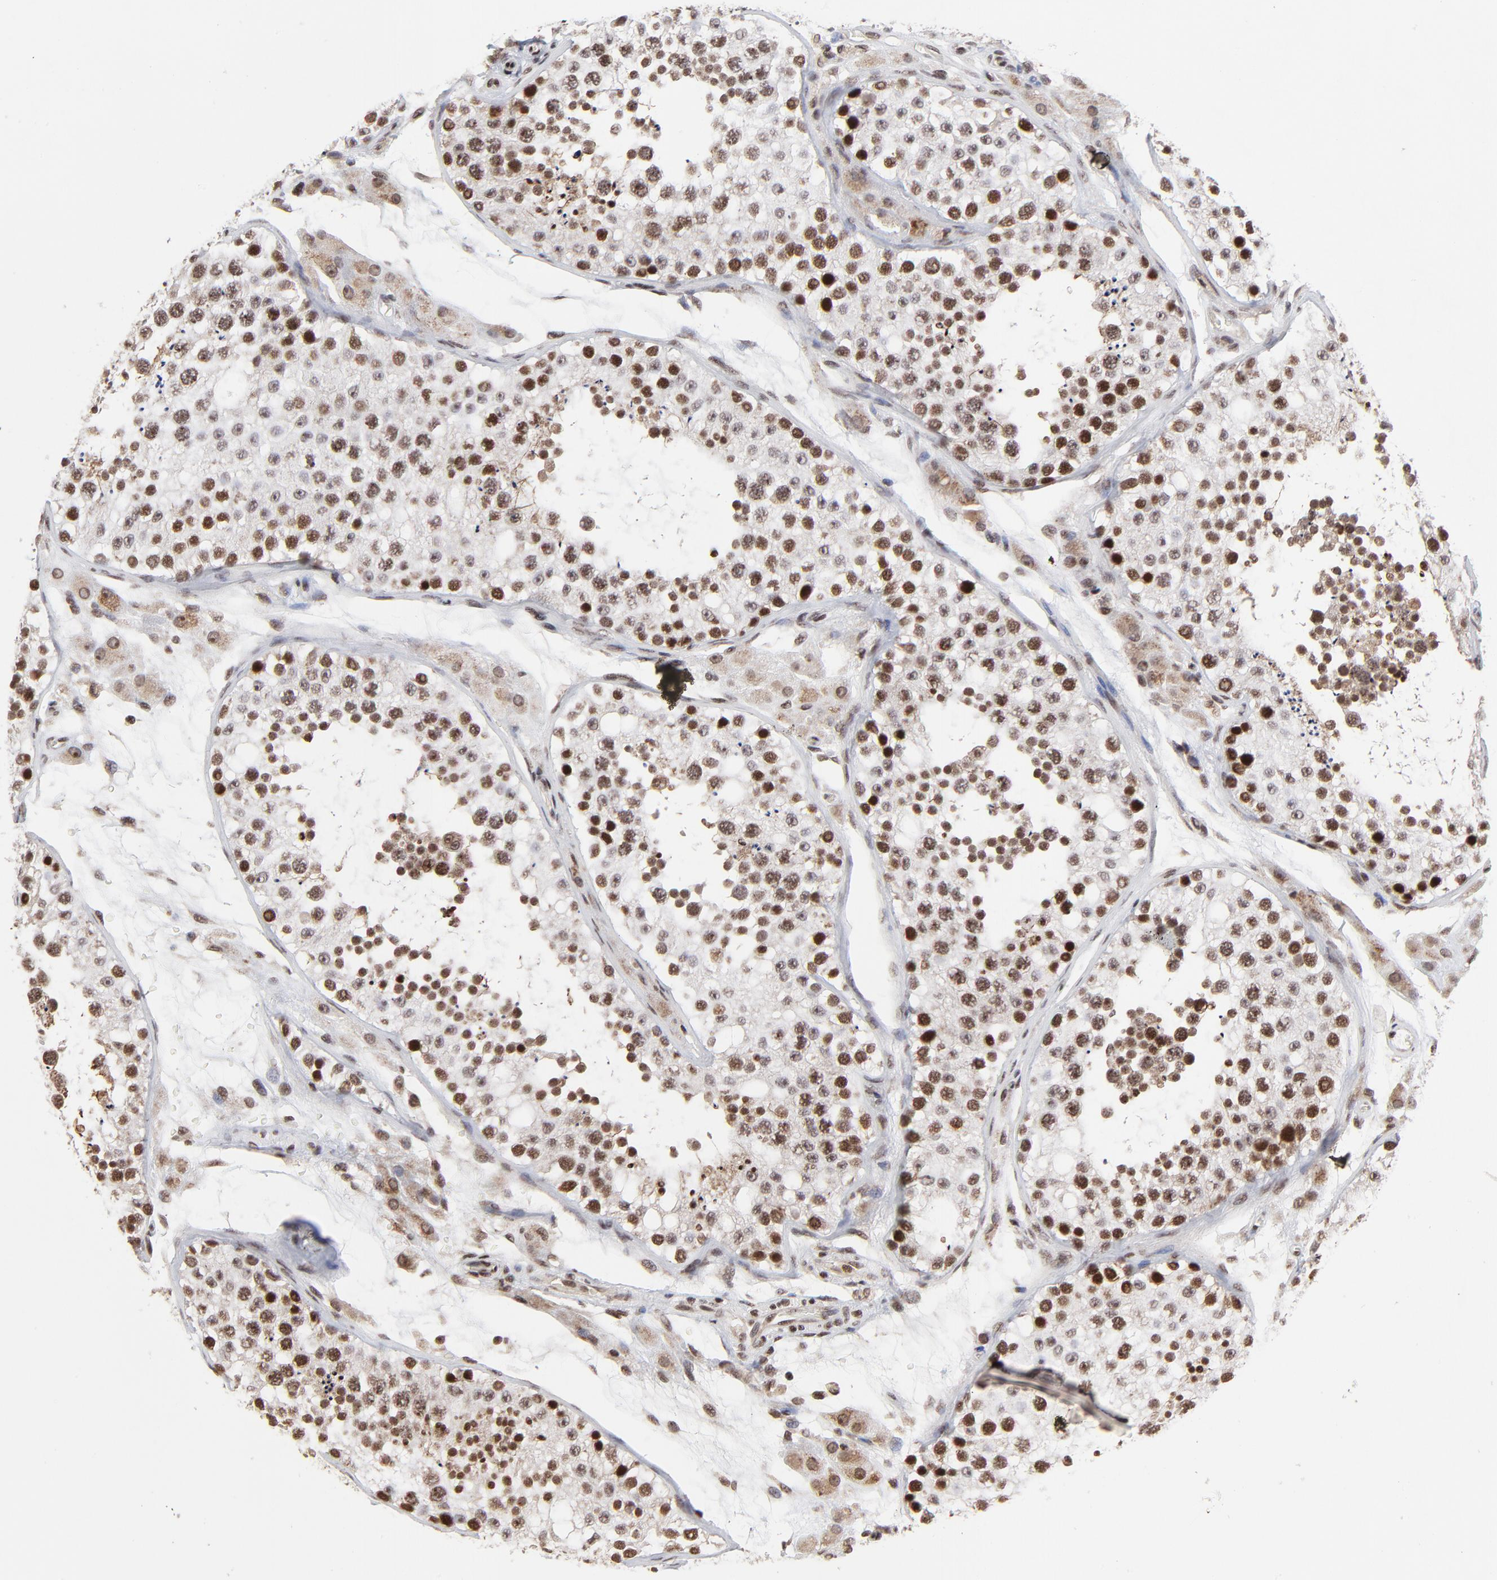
{"staining": {"intensity": "strong", "quantity": ">75%", "location": "nuclear"}, "tissue": "testis", "cell_type": "Cells in seminiferous ducts", "image_type": "normal", "snomed": [{"axis": "morphology", "description": "Normal tissue, NOS"}, {"axis": "topography", "description": "Testis"}], "caption": "A histopathology image of testis stained for a protein reveals strong nuclear brown staining in cells in seminiferous ducts. The staining is performed using DAB (3,3'-diaminobenzidine) brown chromogen to label protein expression. The nuclei are counter-stained blue using hematoxylin.", "gene": "ZNF777", "patient": {"sex": "male", "age": 26}}